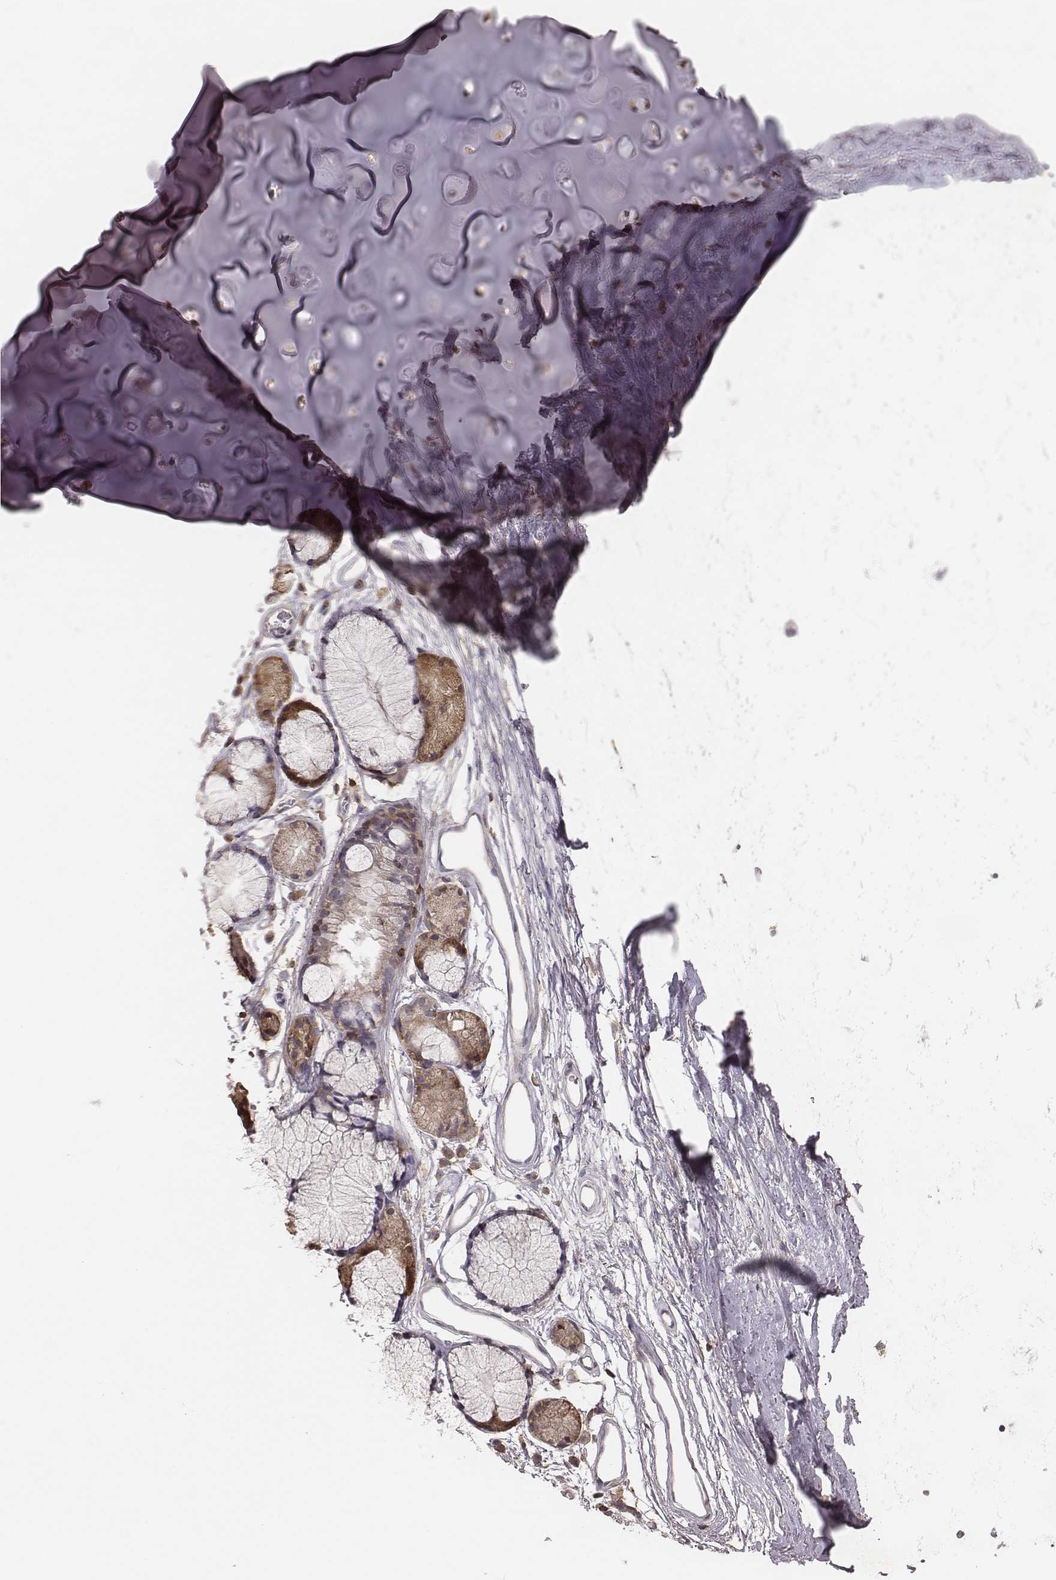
{"staining": {"intensity": "weak", "quantity": "25%-75%", "location": "cytoplasmic/membranous"}, "tissue": "soft tissue", "cell_type": "Chondrocytes", "image_type": "normal", "snomed": [{"axis": "morphology", "description": "Normal tissue, NOS"}, {"axis": "topography", "description": "Cartilage tissue"}, {"axis": "topography", "description": "Bronchus"}], "caption": "DAB immunohistochemical staining of benign human soft tissue exhibits weak cytoplasmic/membranous protein expression in approximately 25%-75% of chondrocytes.", "gene": "PILRA", "patient": {"sex": "female", "age": 79}}